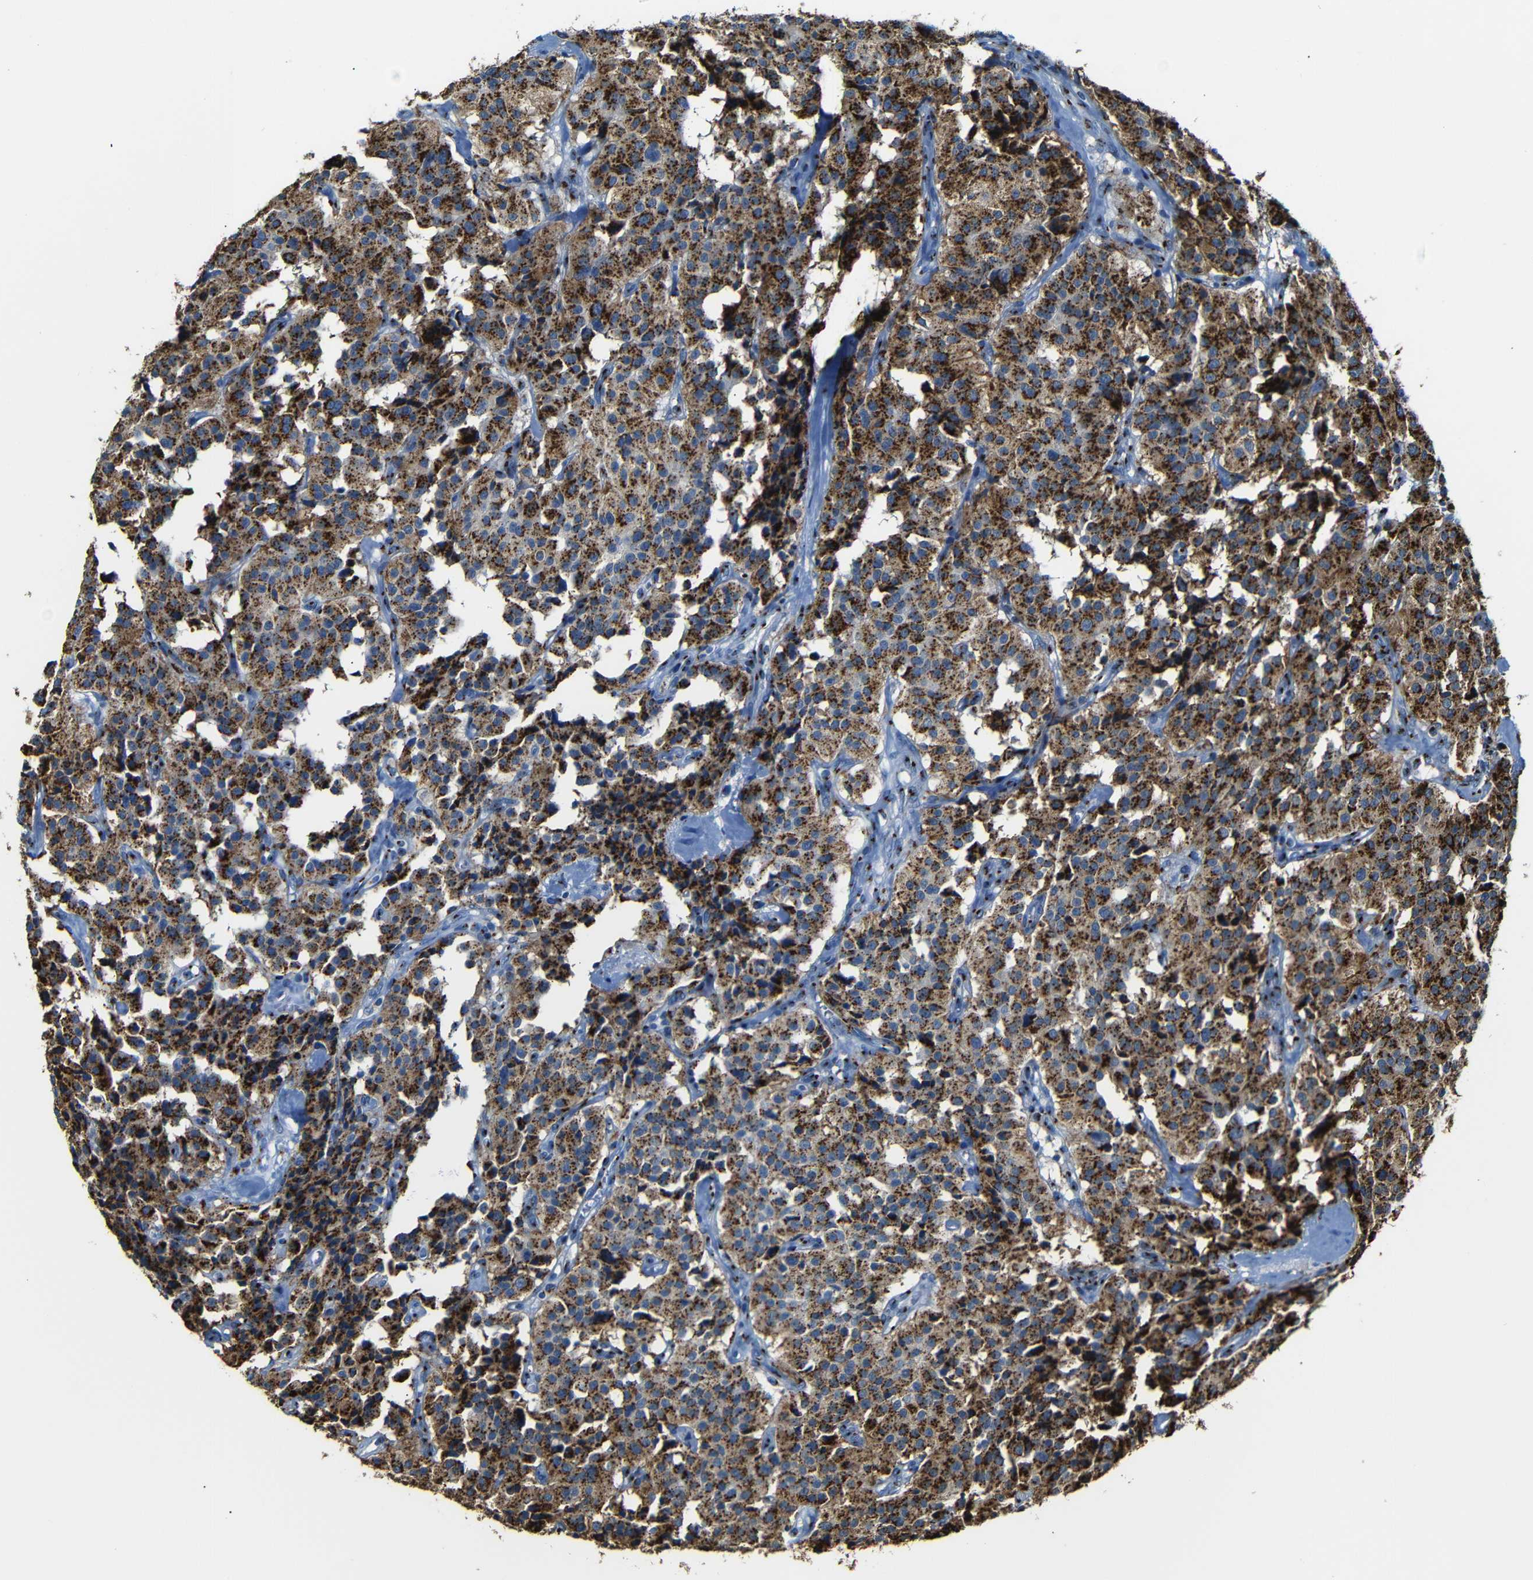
{"staining": {"intensity": "strong", "quantity": ">75%", "location": "cytoplasmic/membranous"}, "tissue": "carcinoid", "cell_type": "Tumor cells", "image_type": "cancer", "snomed": [{"axis": "morphology", "description": "Carcinoid, malignant, NOS"}, {"axis": "topography", "description": "Lung"}], "caption": "There is high levels of strong cytoplasmic/membranous staining in tumor cells of malignant carcinoid, as demonstrated by immunohistochemical staining (brown color).", "gene": "TGOLN2", "patient": {"sex": "male", "age": 30}}